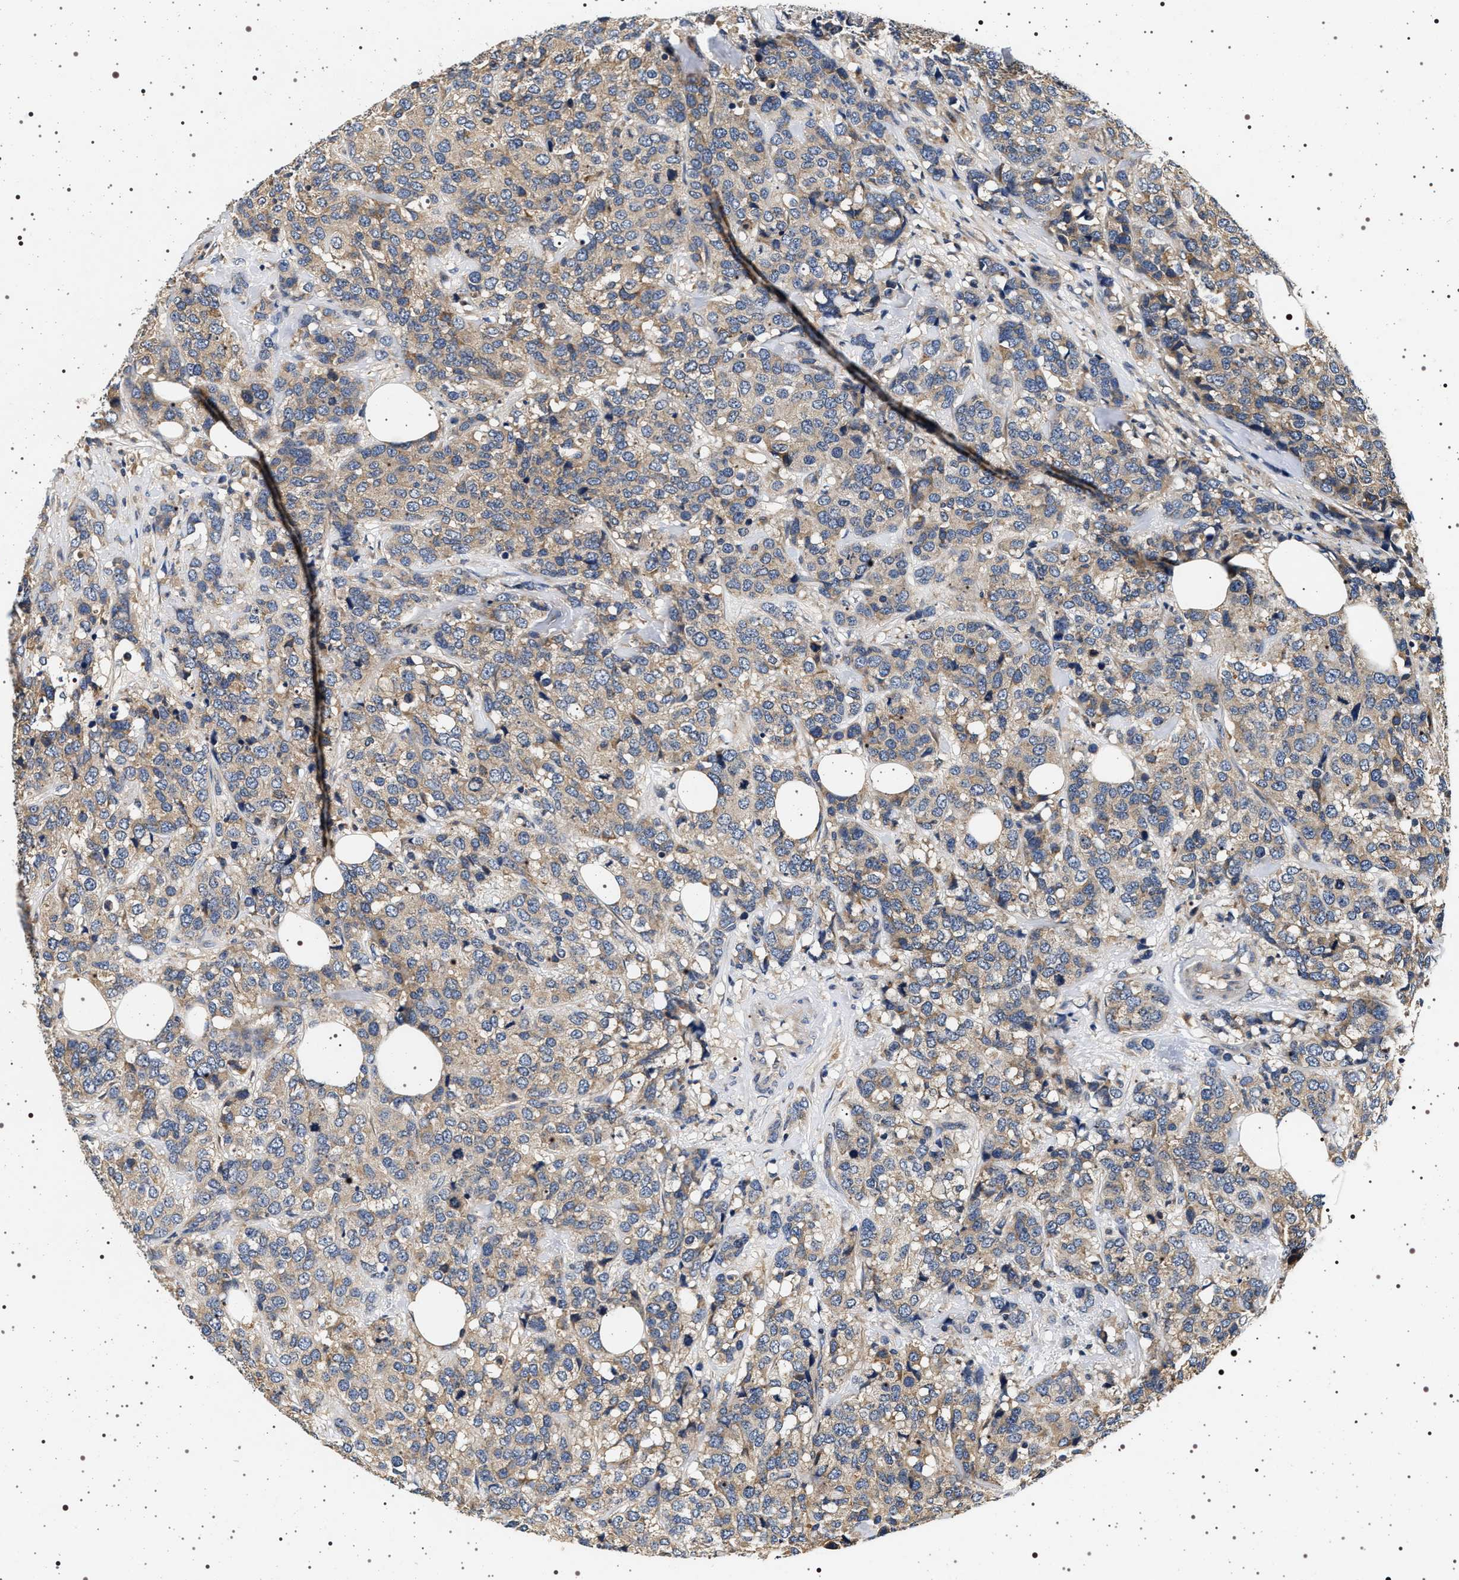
{"staining": {"intensity": "weak", "quantity": ">75%", "location": "cytoplasmic/membranous"}, "tissue": "breast cancer", "cell_type": "Tumor cells", "image_type": "cancer", "snomed": [{"axis": "morphology", "description": "Lobular carcinoma"}, {"axis": "topography", "description": "Breast"}], "caption": "A micrograph of lobular carcinoma (breast) stained for a protein demonstrates weak cytoplasmic/membranous brown staining in tumor cells.", "gene": "DCBLD2", "patient": {"sex": "female", "age": 59}}